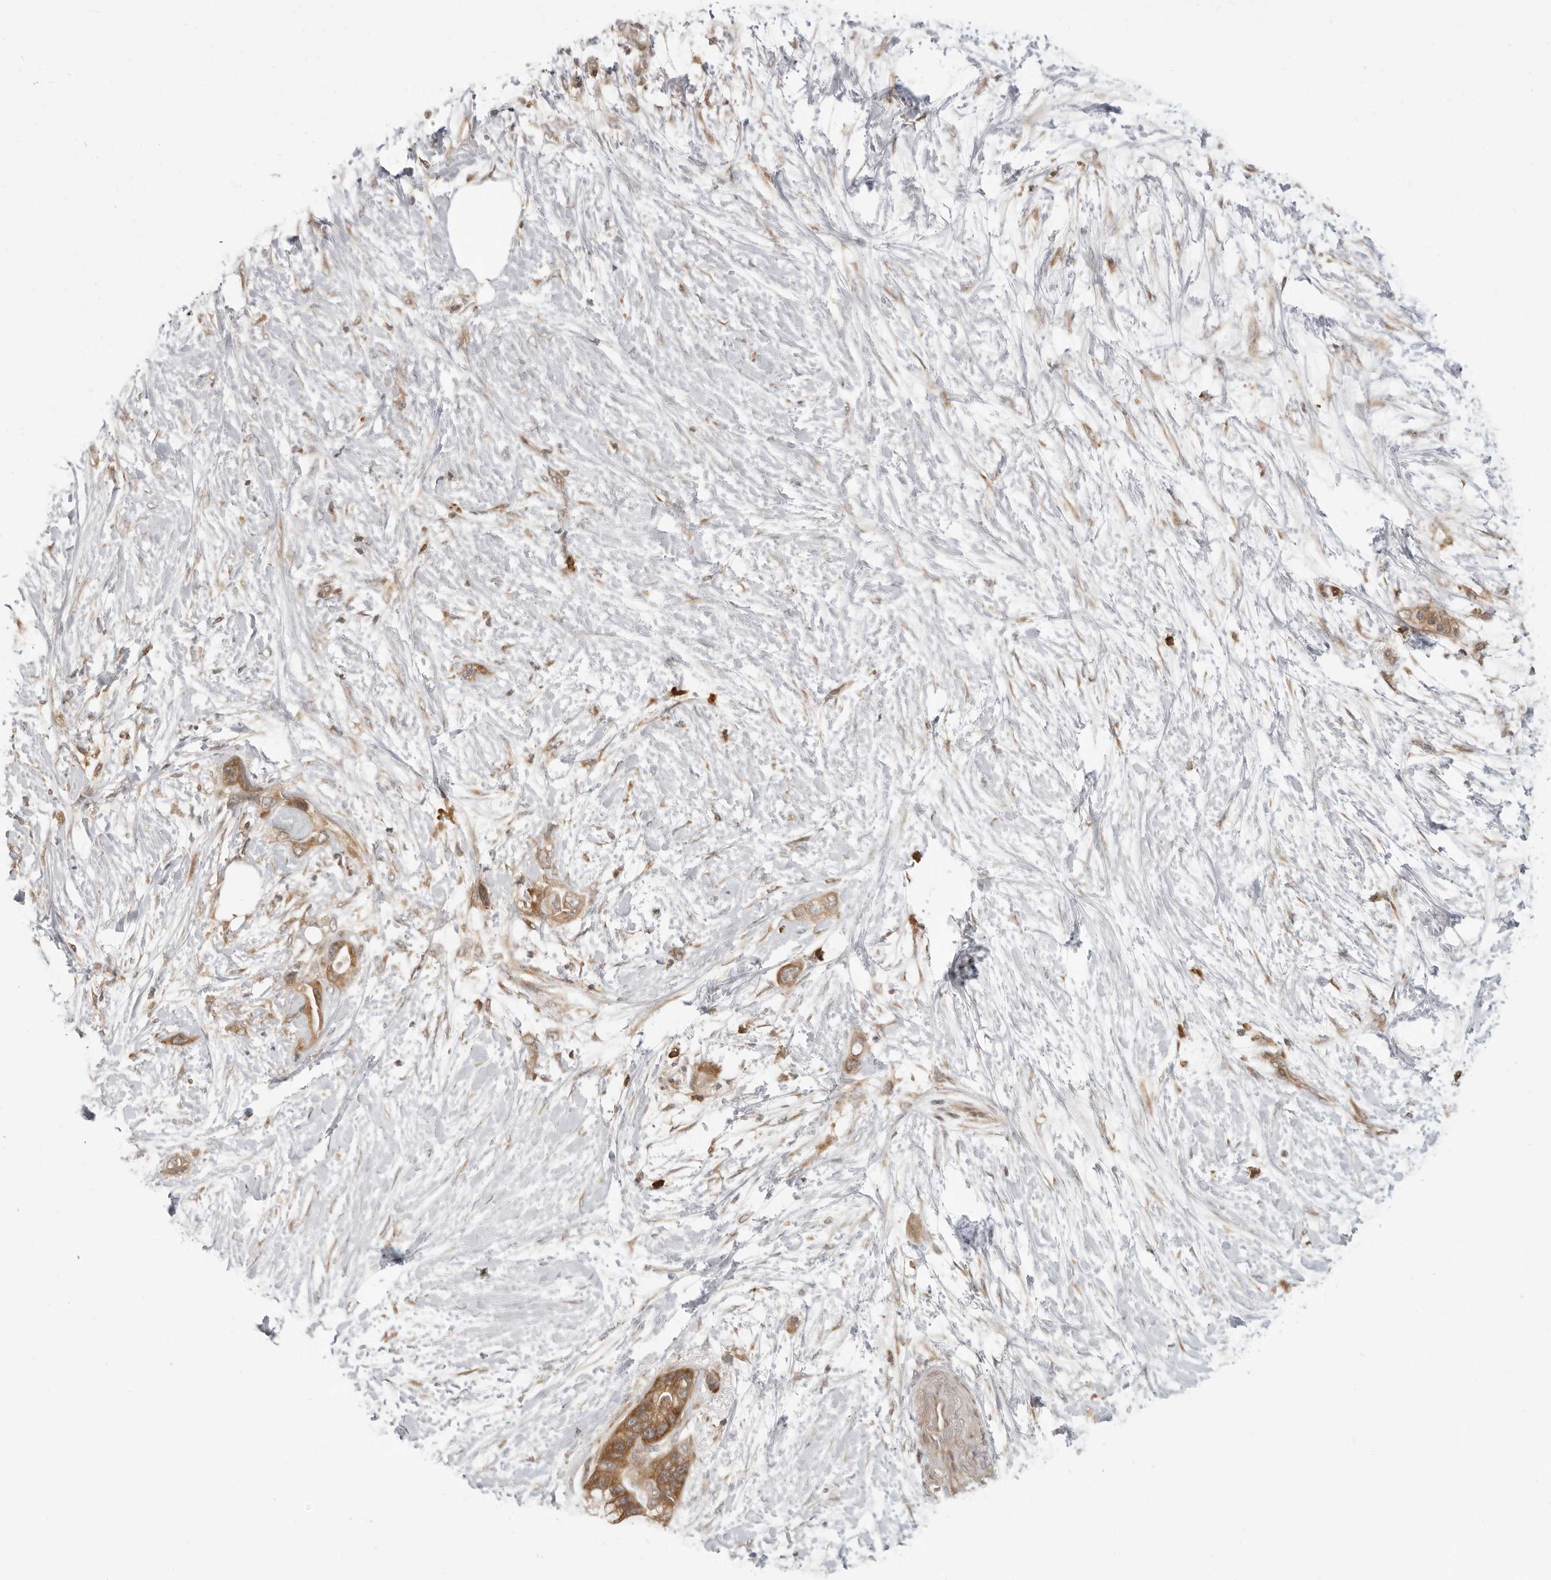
{"staining": {"intensity": "moderate", "quantity": ">75%", "location": "cytoplasmic/membranous"}, "tissue": "pancreatic cancer", "cell_type": "Tumor cells", "image_type": "cancer", "snomed": [{"axis": "morphology", "description": "Adenocarcinoma, NOS"}, {"axis": "topography", "description": "Pancreas"}], "caption": "Brown immunohistochemical staining in pancreatic cancer demonstrates moderate cytoplasmic/membranous expression in about >75% of tumor cells.", "gene": "PRRC2A", "patient": {"sex": "male", "age": 53}}